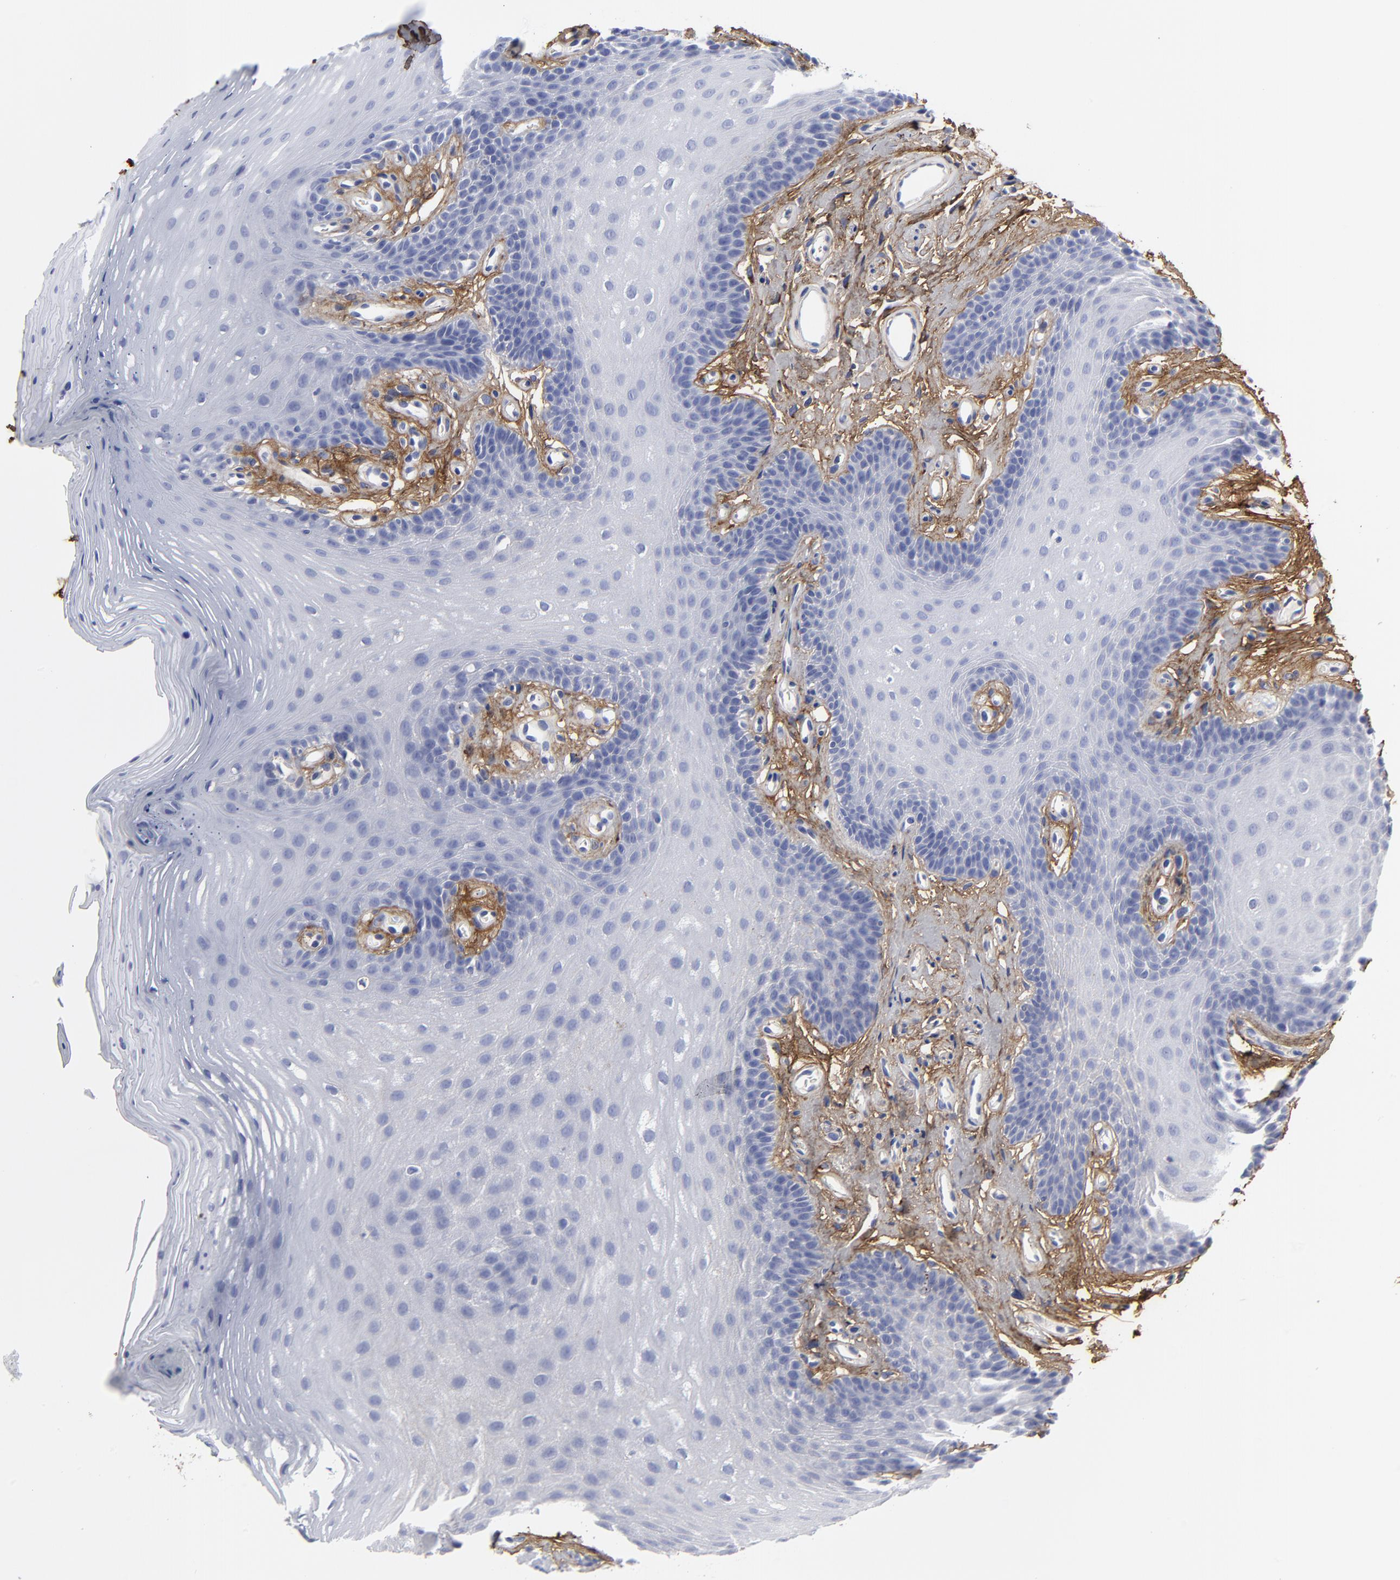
{"staining": {"intensity": "negative", "quantity": "none", "location": "none"}, "tissue": "oral mucosa", "cell_type": "Squamous epithelial cells", "image_type": "normal", "snomed": [{"axis": "morphology", "description": "Normal tissue, NOS"}, {"axis": "topography", "description": "Oral tissue"}], "caption": "Immunohistochemistry (IHC) image of unremarkable human oral mucosa stained for a protein (brown), which exhibits no positivity in squamous epithelial cells. (Immunohistochemistry (IHC), brightfield microscopy, high magnification).", "gene": "DCN", "patient": {"sex": "male", "age": 62}}